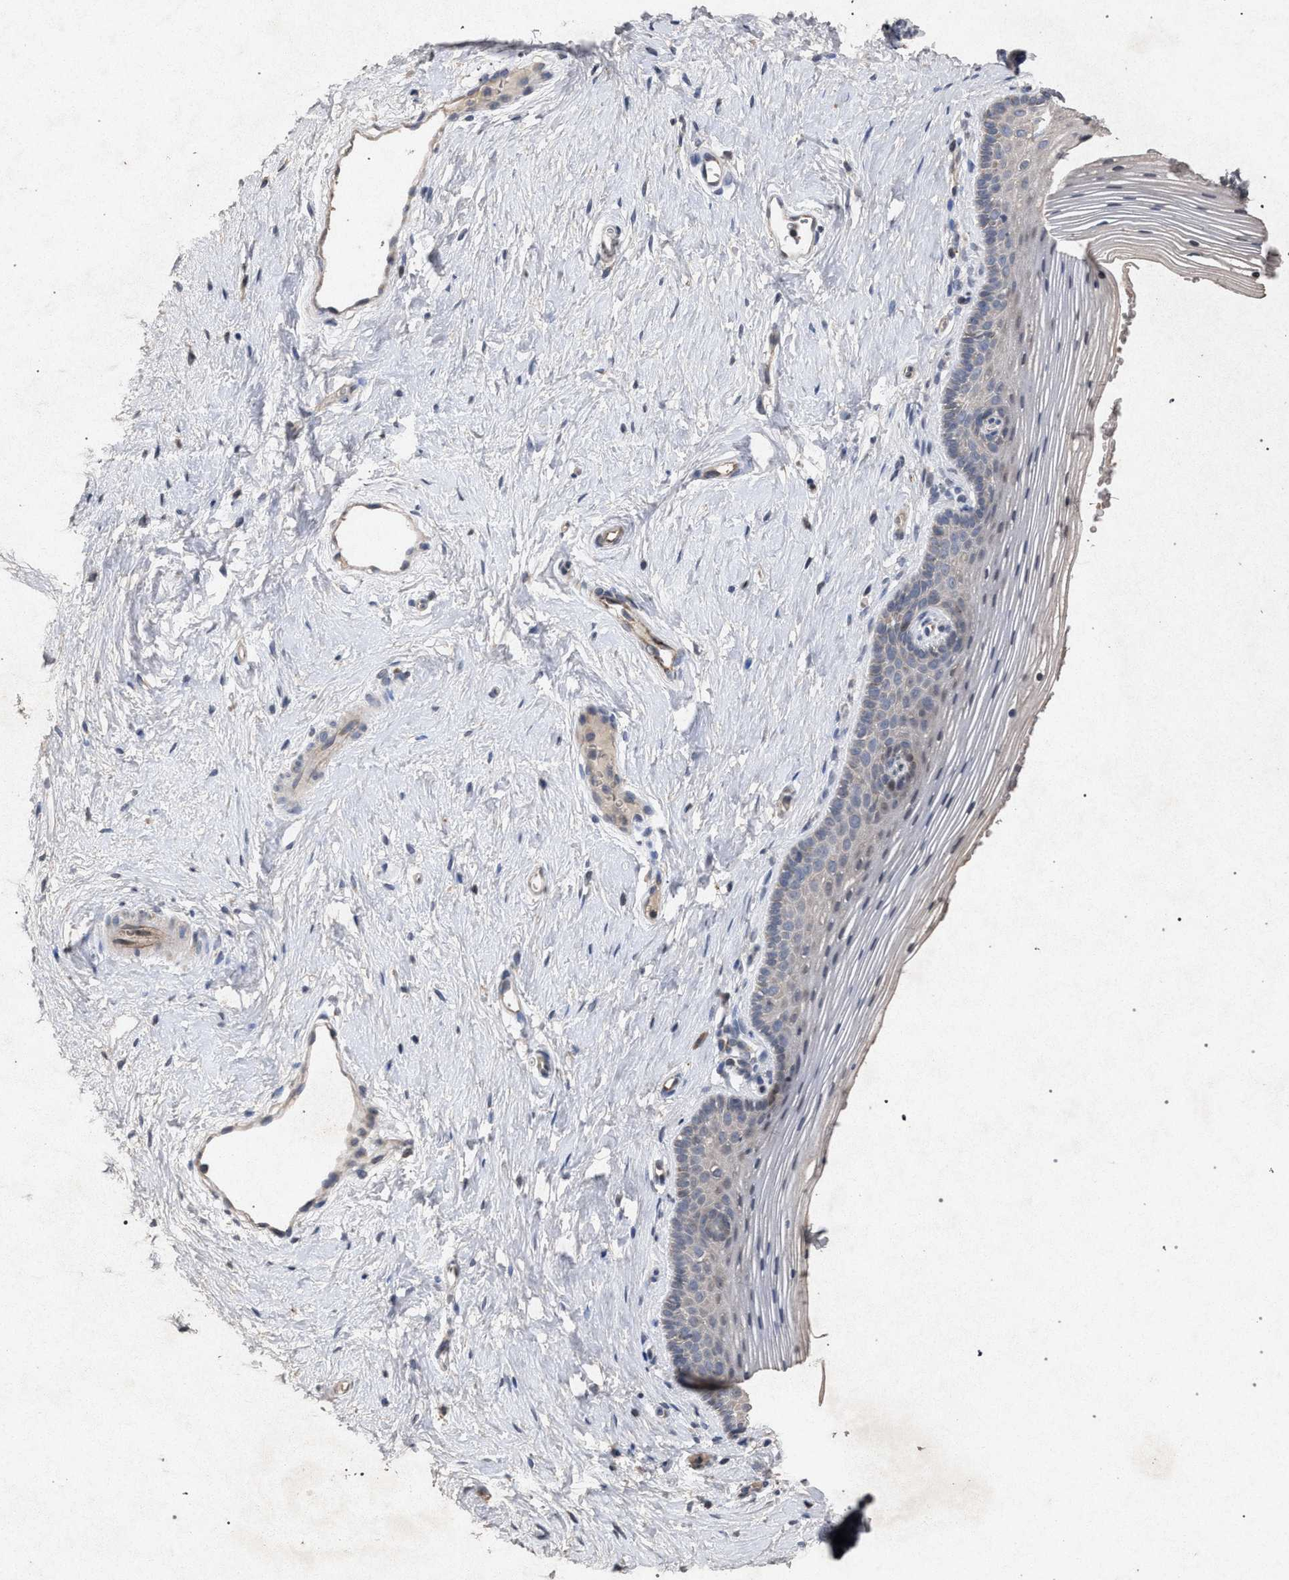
{"staining": {"intensity": "weak", "quantity": "<25%", "location": "cytoplasmic/membranous"}, "tissue": "vagina", "cell_type": "Squamous epithelial cells", "image_type": "normal", "snomed": [{"axis": "morphology", "description": "Normal tissue, NOS"}, {"axis": "topography", "description": "Vagina"}], "caption": "Human vagina stained for a protein using IHC demonstrates no expression in squamous epithelial cells.", "gene": "PKD2L1", "patient": {"sex": "female", "age": 32}}